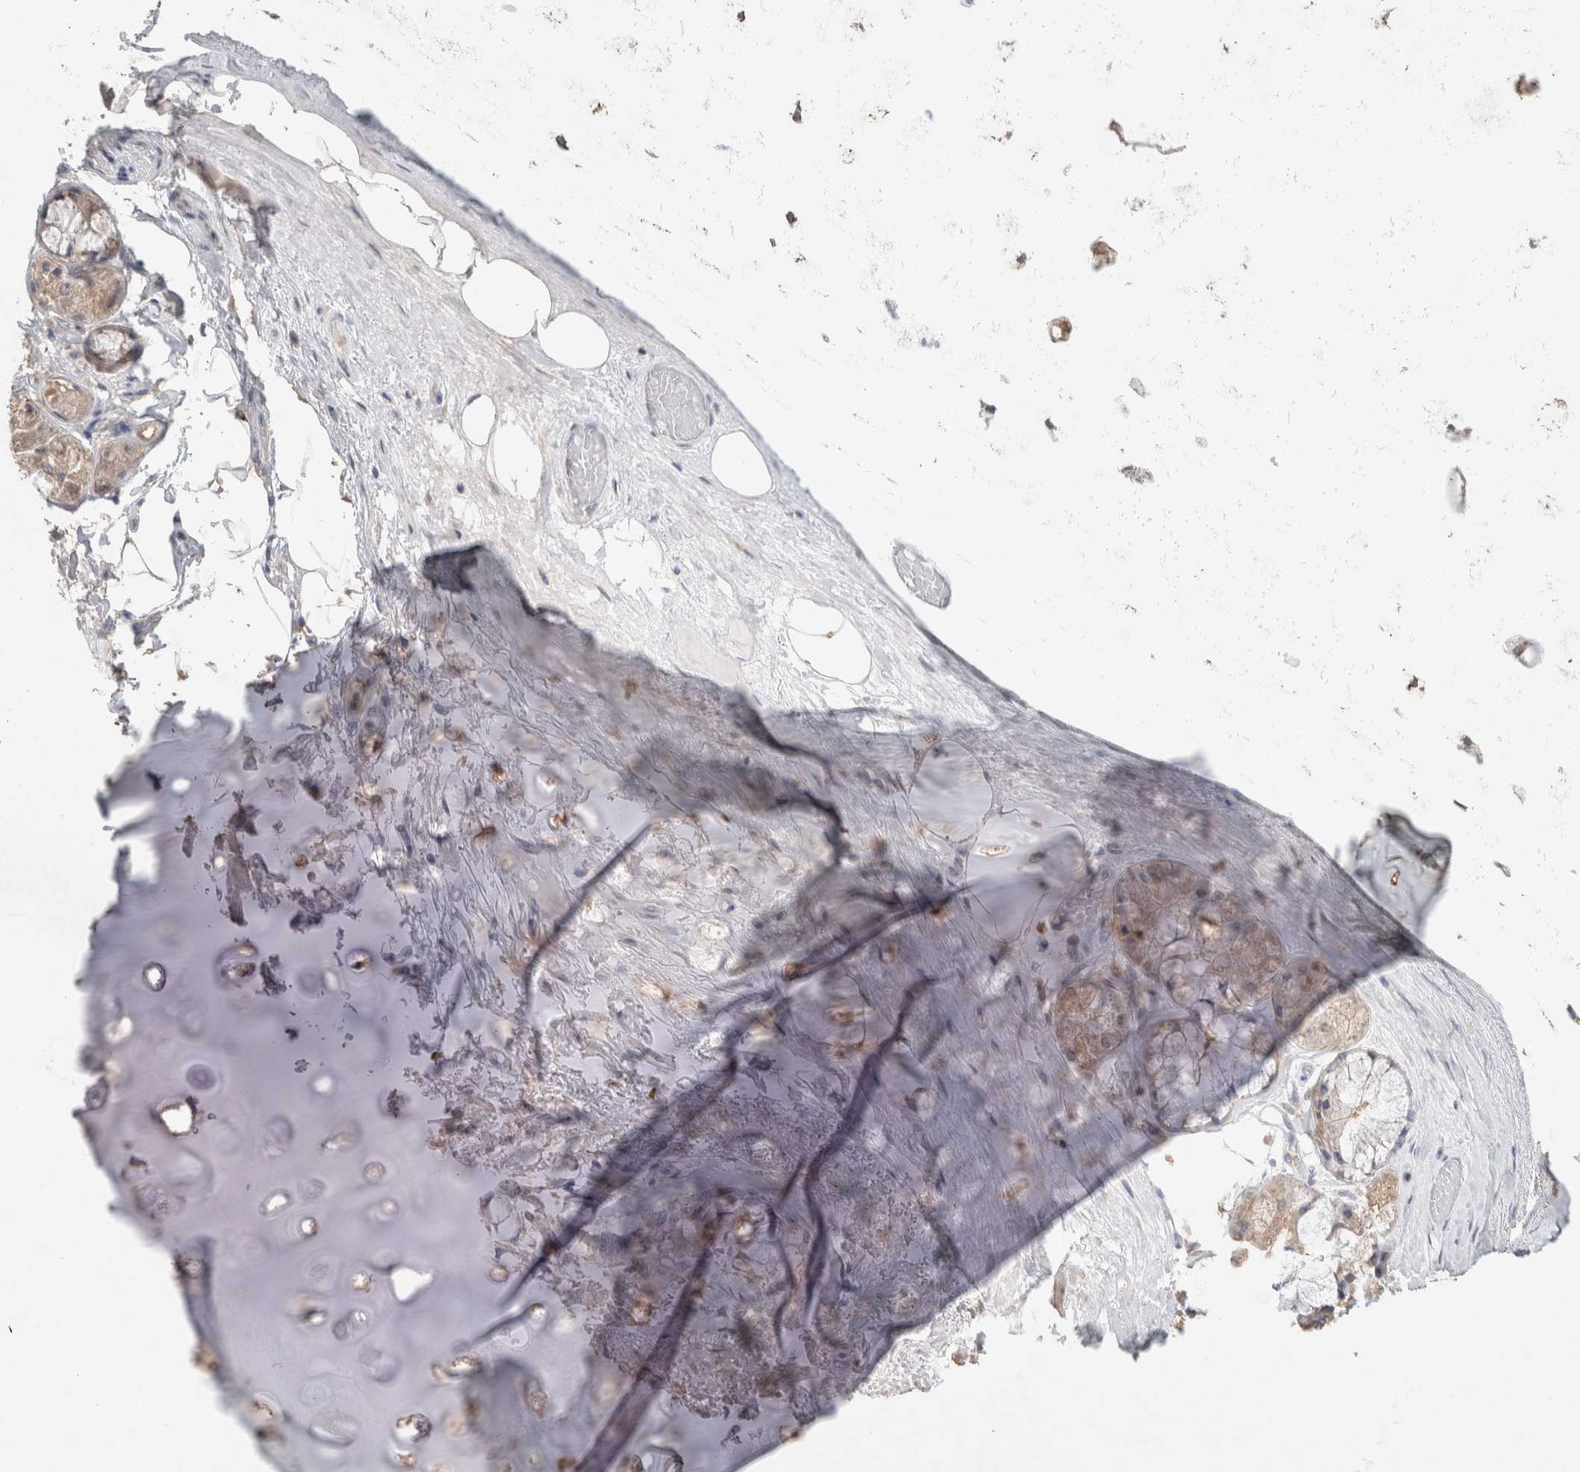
{"staining": {"intensity": "negative", "quantity": "none", "location": "none"}, "tissue": "adipose tissue", "cell_type": "Adipocytes", "image_type": "normal", "snomed": [{"axis": "morphology", "description": "Normal tissue, NOS"}, {"axis": "topography", "description": "Bronchus"}], "caption": "Immunohistochemical staining of benign human adipose tissue reveals no significant expression in adipocytes. (Immunohistochemistry (ihc), brightfield microscopy, high magnification).", "gene": "RAB14", "patient": {"sex": "male", "age": 66}}